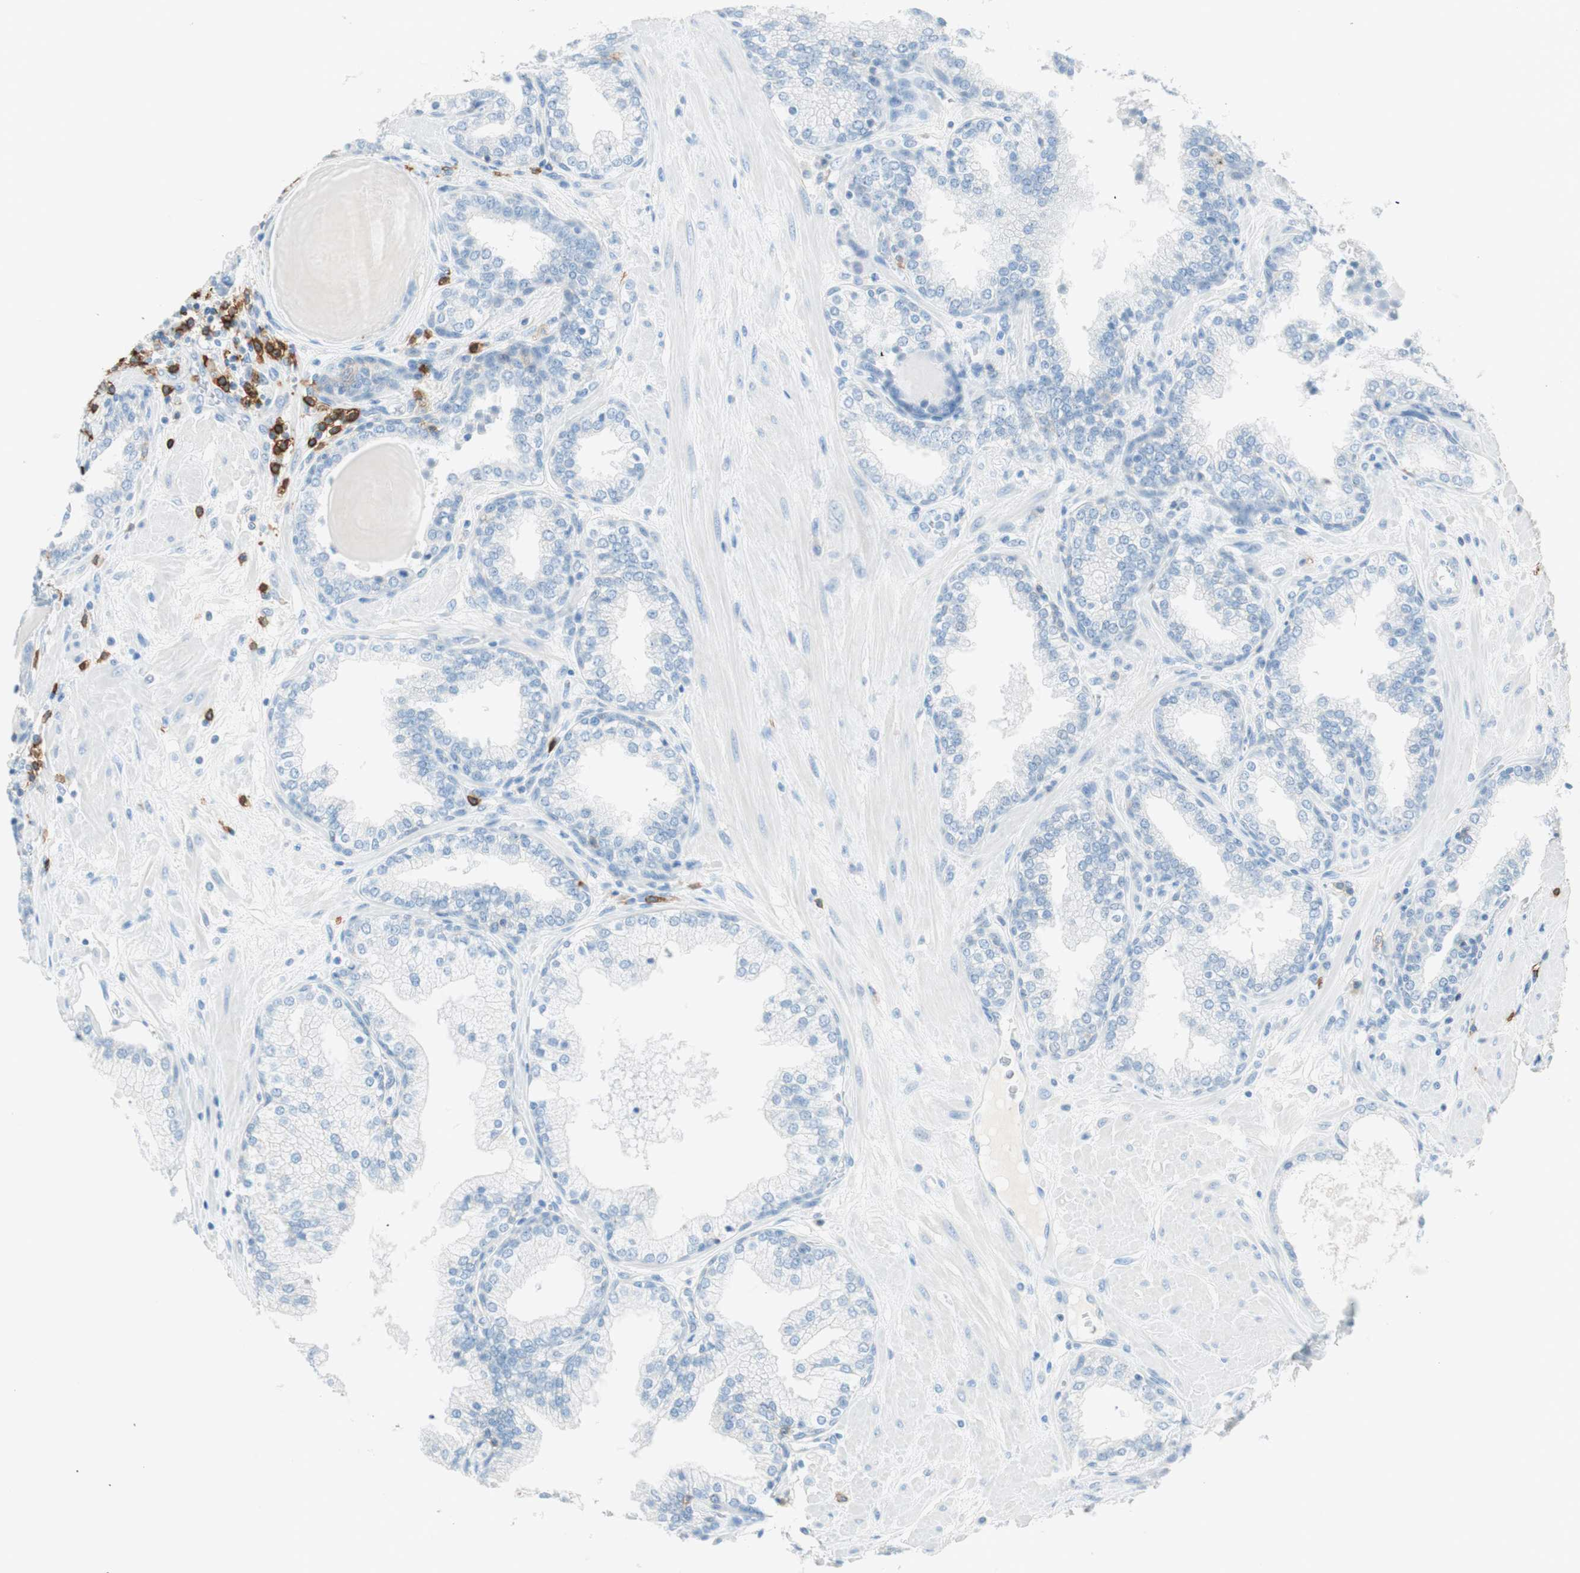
{"staining": {"intensity": "negative", "quantity": "none", "location": "none"}, "tissue": "prostate", "cell_type": "Glandular cells", "image_type": "normal", "snomed": [{"axis": "morphology", "description": "Normal tissue, NOS"}, {"axis": "topography", "description": "Prostate"}], "caption": "Glandular cells are negative for protein expression in unremarkable human prostate. (Stains: DAB immunohistochemistry (IHC) with hematoxylin counter stain, Microscopy: brightfield microscopy at high magnification).", "gene": "TNFRSF13C", "patient": {"sex": "male", "age": 51}}